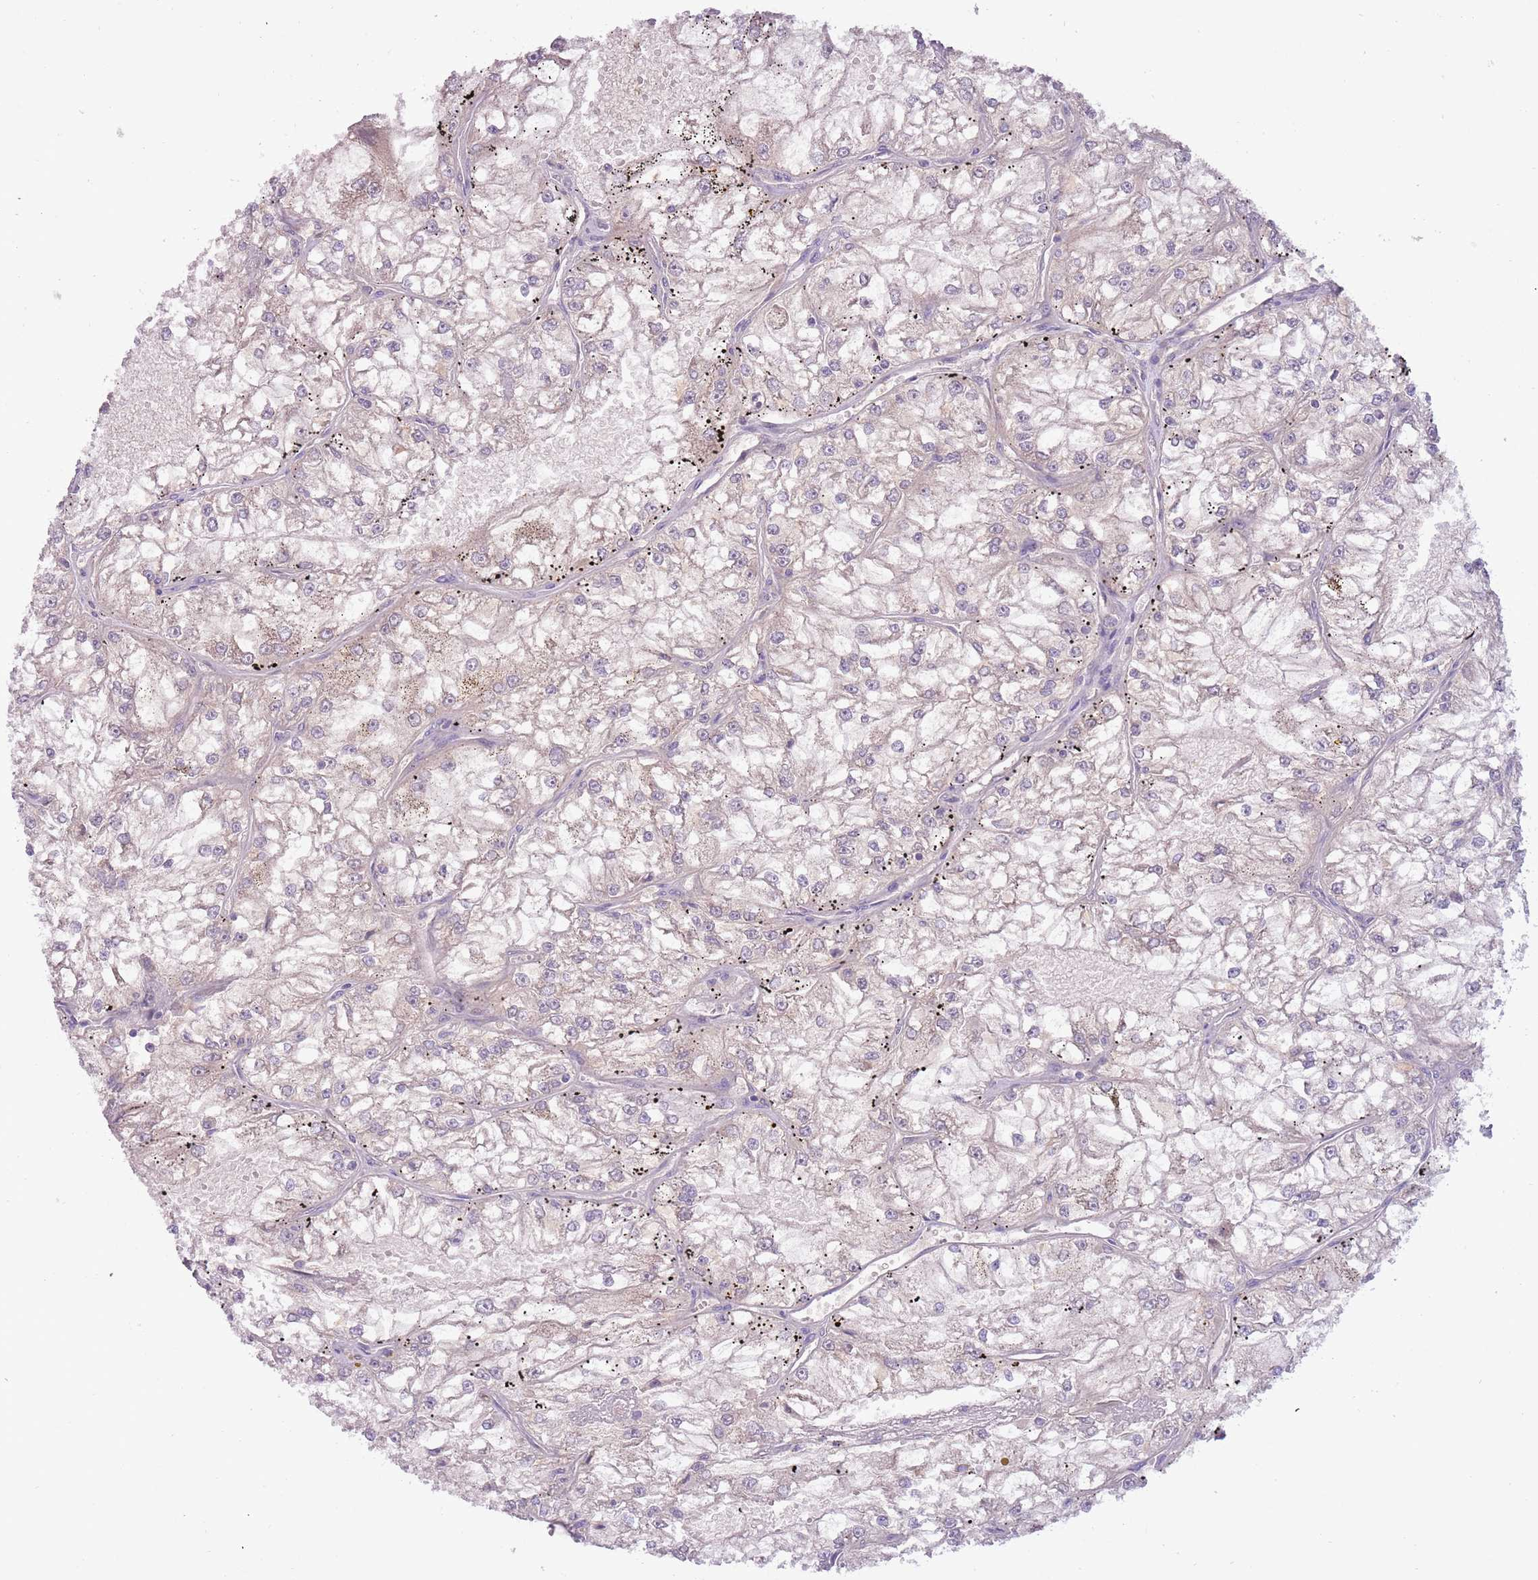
{"staining": {"intensity": "negative", "quantity": "none", "location": "none"}, "tissue": "renal cancer", "cell_type": "Tumor cells", "image_type": "cancer", "snomed": [{"axis": "morphology", "description": "Adenocarcinoma, NOS"}, {"axis": "topography", "description": "Kidney"}], "caption": "This is an immunohistochemistry micrograph of human adenocarcinoma (renal). There is no positivity in tumor cells.", "gene": "SHROOM3", "patient": {"sex": "female", "age": 72}}